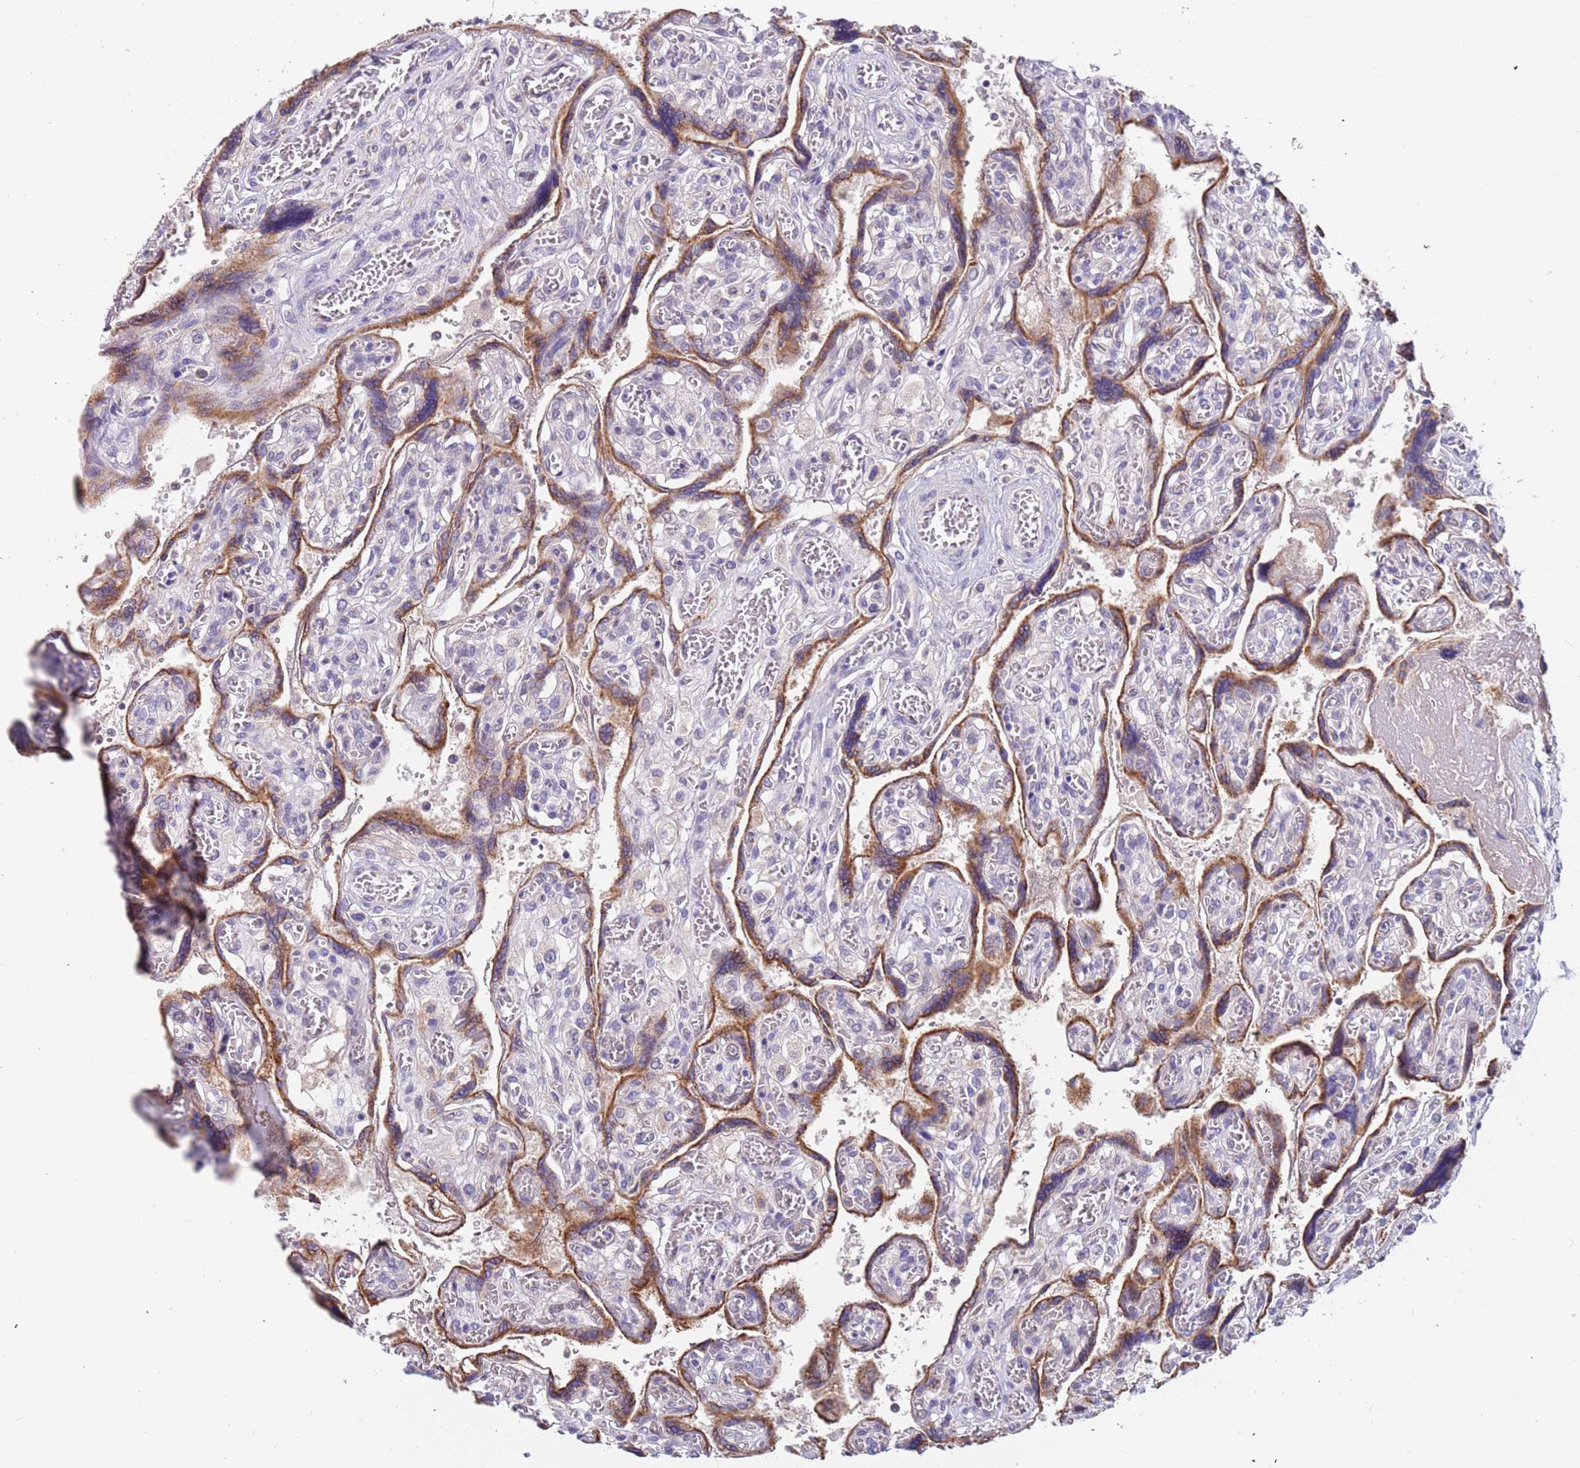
{"staining": {"intensity": "strong", "quantity": ">75%", "location": "cytoplasmic/membranous"}, "tissue": "placenta", "cell_type": "Trophoblastic cells", "image_type": "normal", "snomed": [{"axis": "morphology", "description": "Normal tissue, NOS"}, {"axis": "topography", "description": "Placenta"}], "caption": "Human placenta stained for a protein (brown) displays strong cytoplasmic/membranous positive positivity in approximately >75% of trophoblastic cells.", "gene": "ZNF746", "patient": {"sex": "female", "age": 39}}